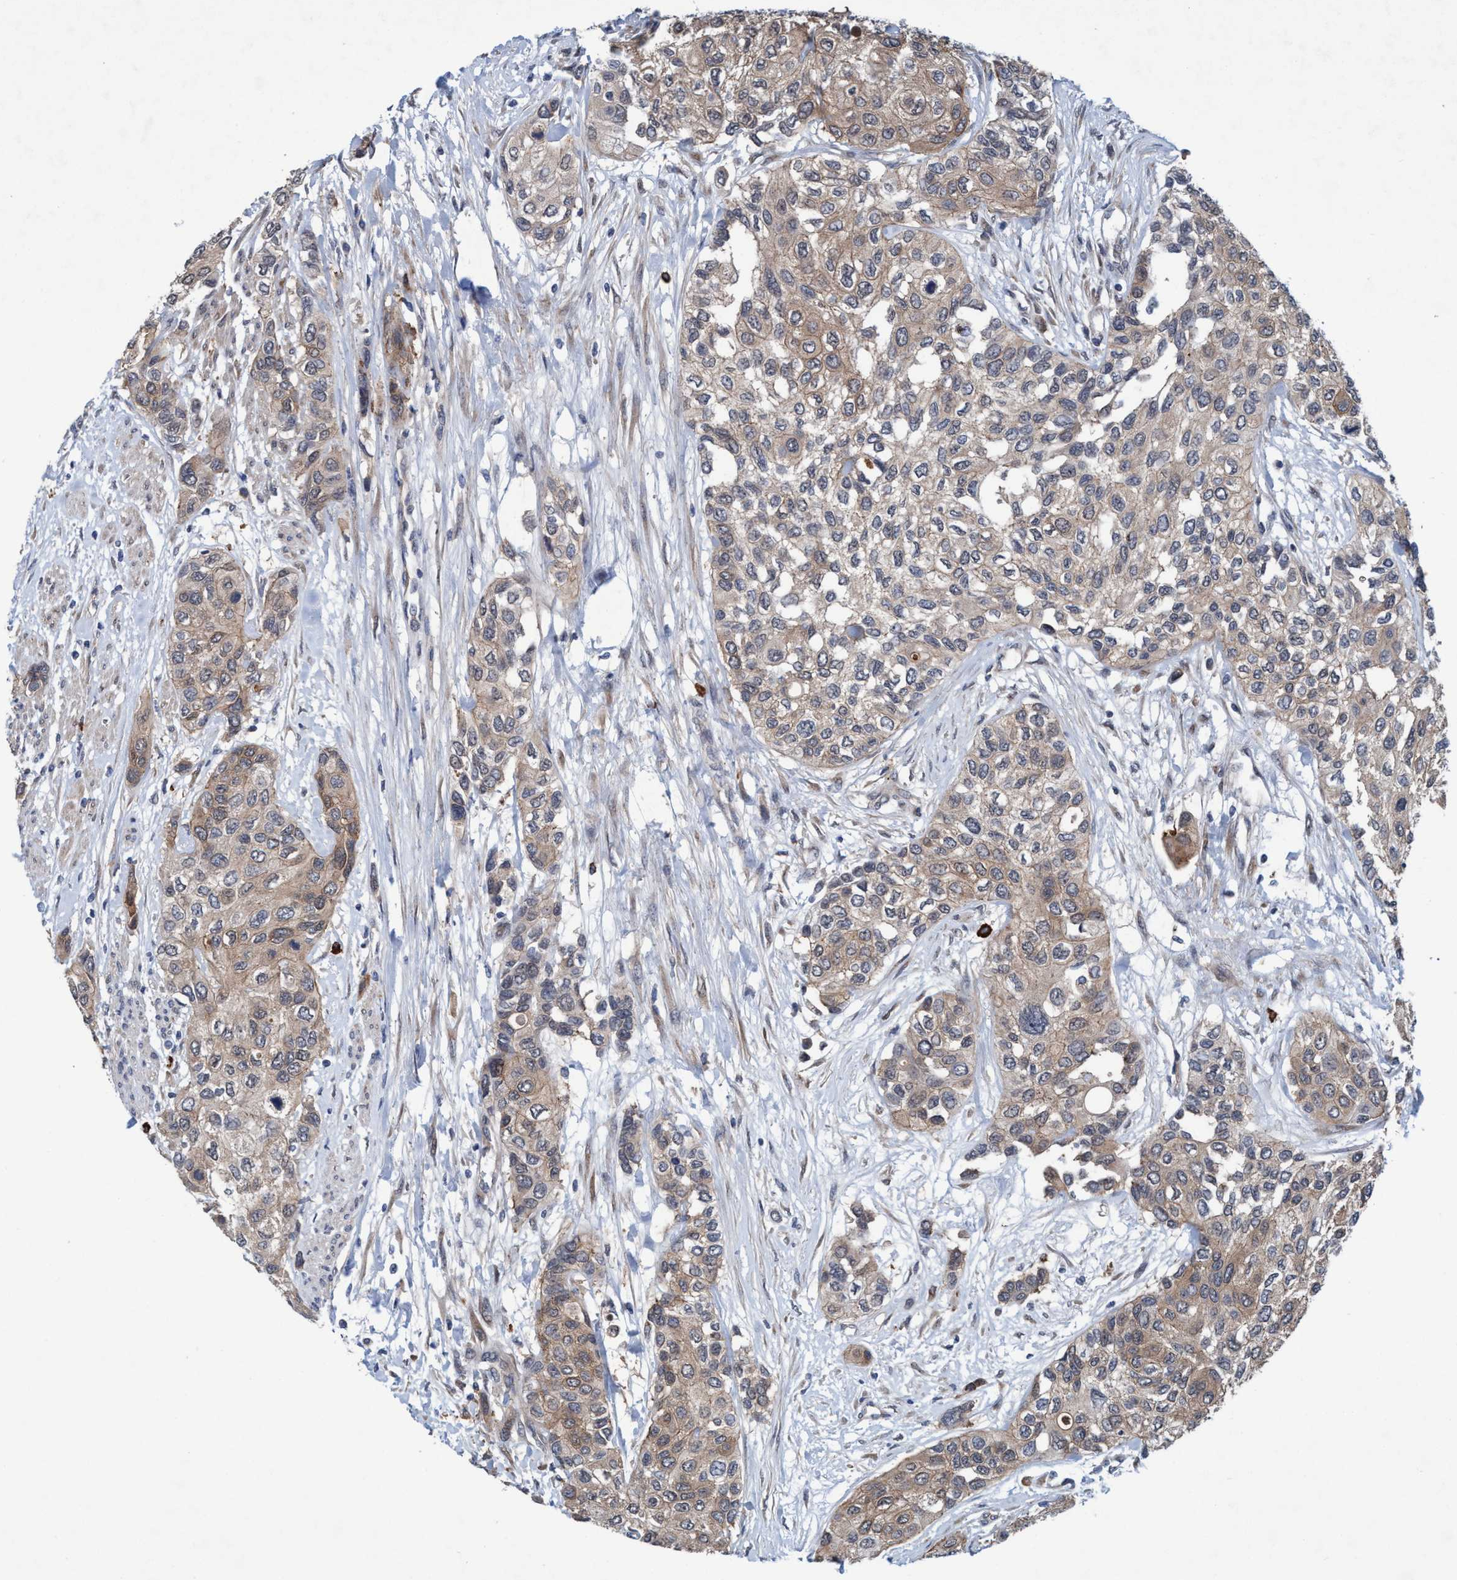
{"staining": {"intensity": "weak", "quantity": "25%-75%", "location": "cytoplasmic/membranous"}, "tissue": "urothelial cancer", "cell_type": "Tumor cells", "image_type": "cancer", "snomed": [{"axis": "morphology", "description": "Urothelial carcinoma, High grade"}, {"axis": "topography", "description": "Urinary bladder"}], "caption": "High-magnification brightfield microscopy of urothelial cancer stained with DAB (3,3'-diaminobenzidine) (brown) and counterstained with hematoxylin (blue). tumor cells exhibit weak cytoplasmic/membranous positivity is seen in approximately25%-75% of cells.", "gene": "TRIM65", "patient": {"sex": "female", "age": 56}}